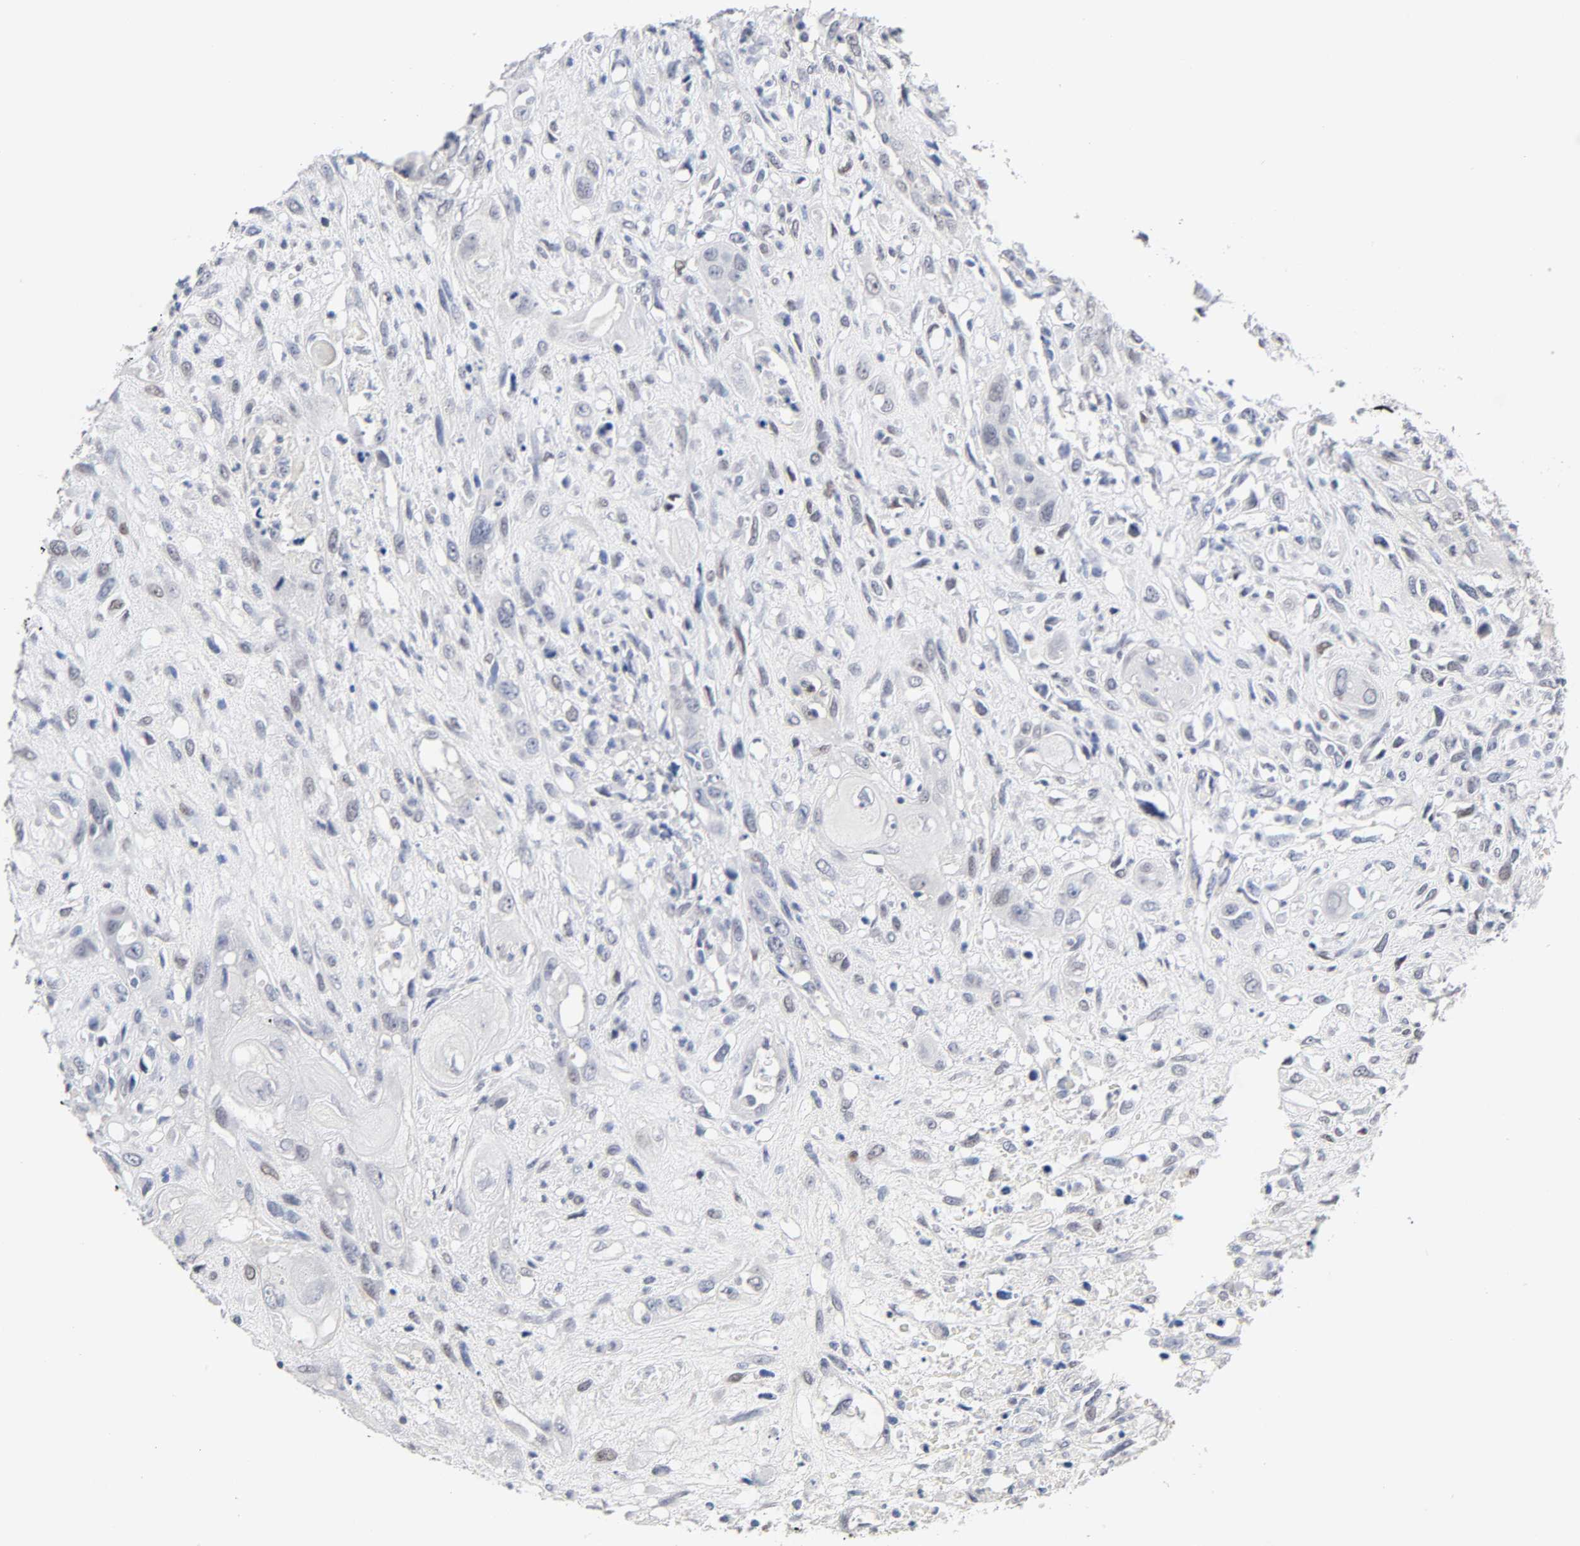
{"staining": {"intensity": "weak", "quantity": "<25%", "location": "nuclear"}, "tissue": "head and neck cancer", "cell_type": "Tumor cells", "image_type": "cancer", "snomed": [{"axis": "morphology", "description": "Necrosis, NOS"}, {"axis": "morphology", "description": "Neoplasm, malignant, NOS"}, {"axis": "topography", "description": "Salivary gland"}, {"axis": "topography", "description": "Head-Neck"}], "caption": "DAB immunohistochemical staining of head and neck cancer (malignant neoplasm) exhibits no significant positivity in tumor cells.", "gene": "NFATC1", "patient": {"sex": "male", "age": 43}}